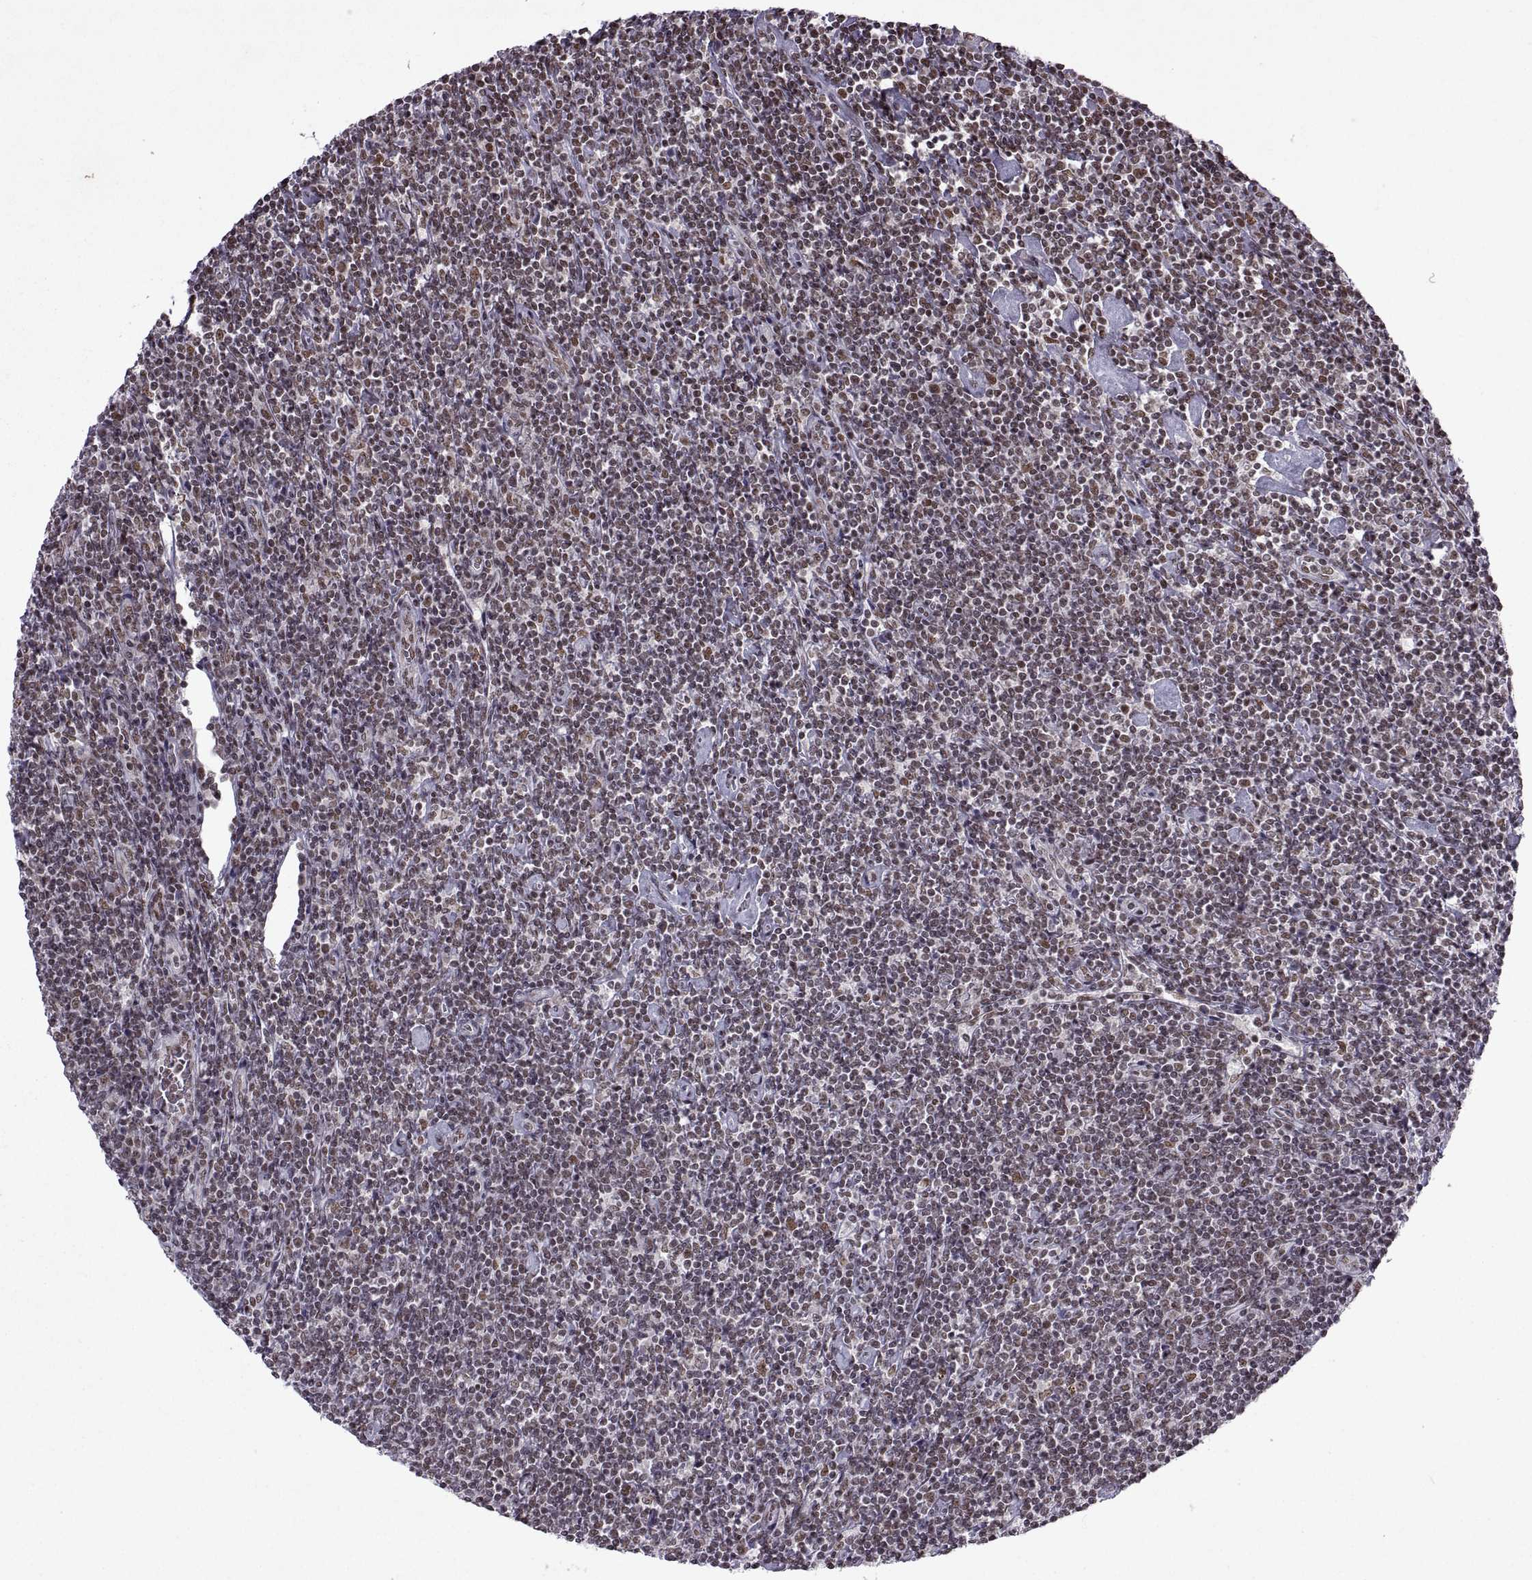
{"staining": {"intensity": "moderate", "quantity": "25%-75%", "location": "nuclear"}, "tissue": "lymphoma", "cell_type": "Tumor cells", "image_type": "cancer", "snomed": [{"axis": "morphology", "description": "Hodgkin's disease, NOS"}, {"axis": "topography", "description": "Lymph node"}], "caption": "Protein analysis of lymphoma tissue displays moderate nuclear positivity in about 25%-75% of tumor cells.", "gene": "MT1E", "patient": {"sex": "male", "age": 40}}